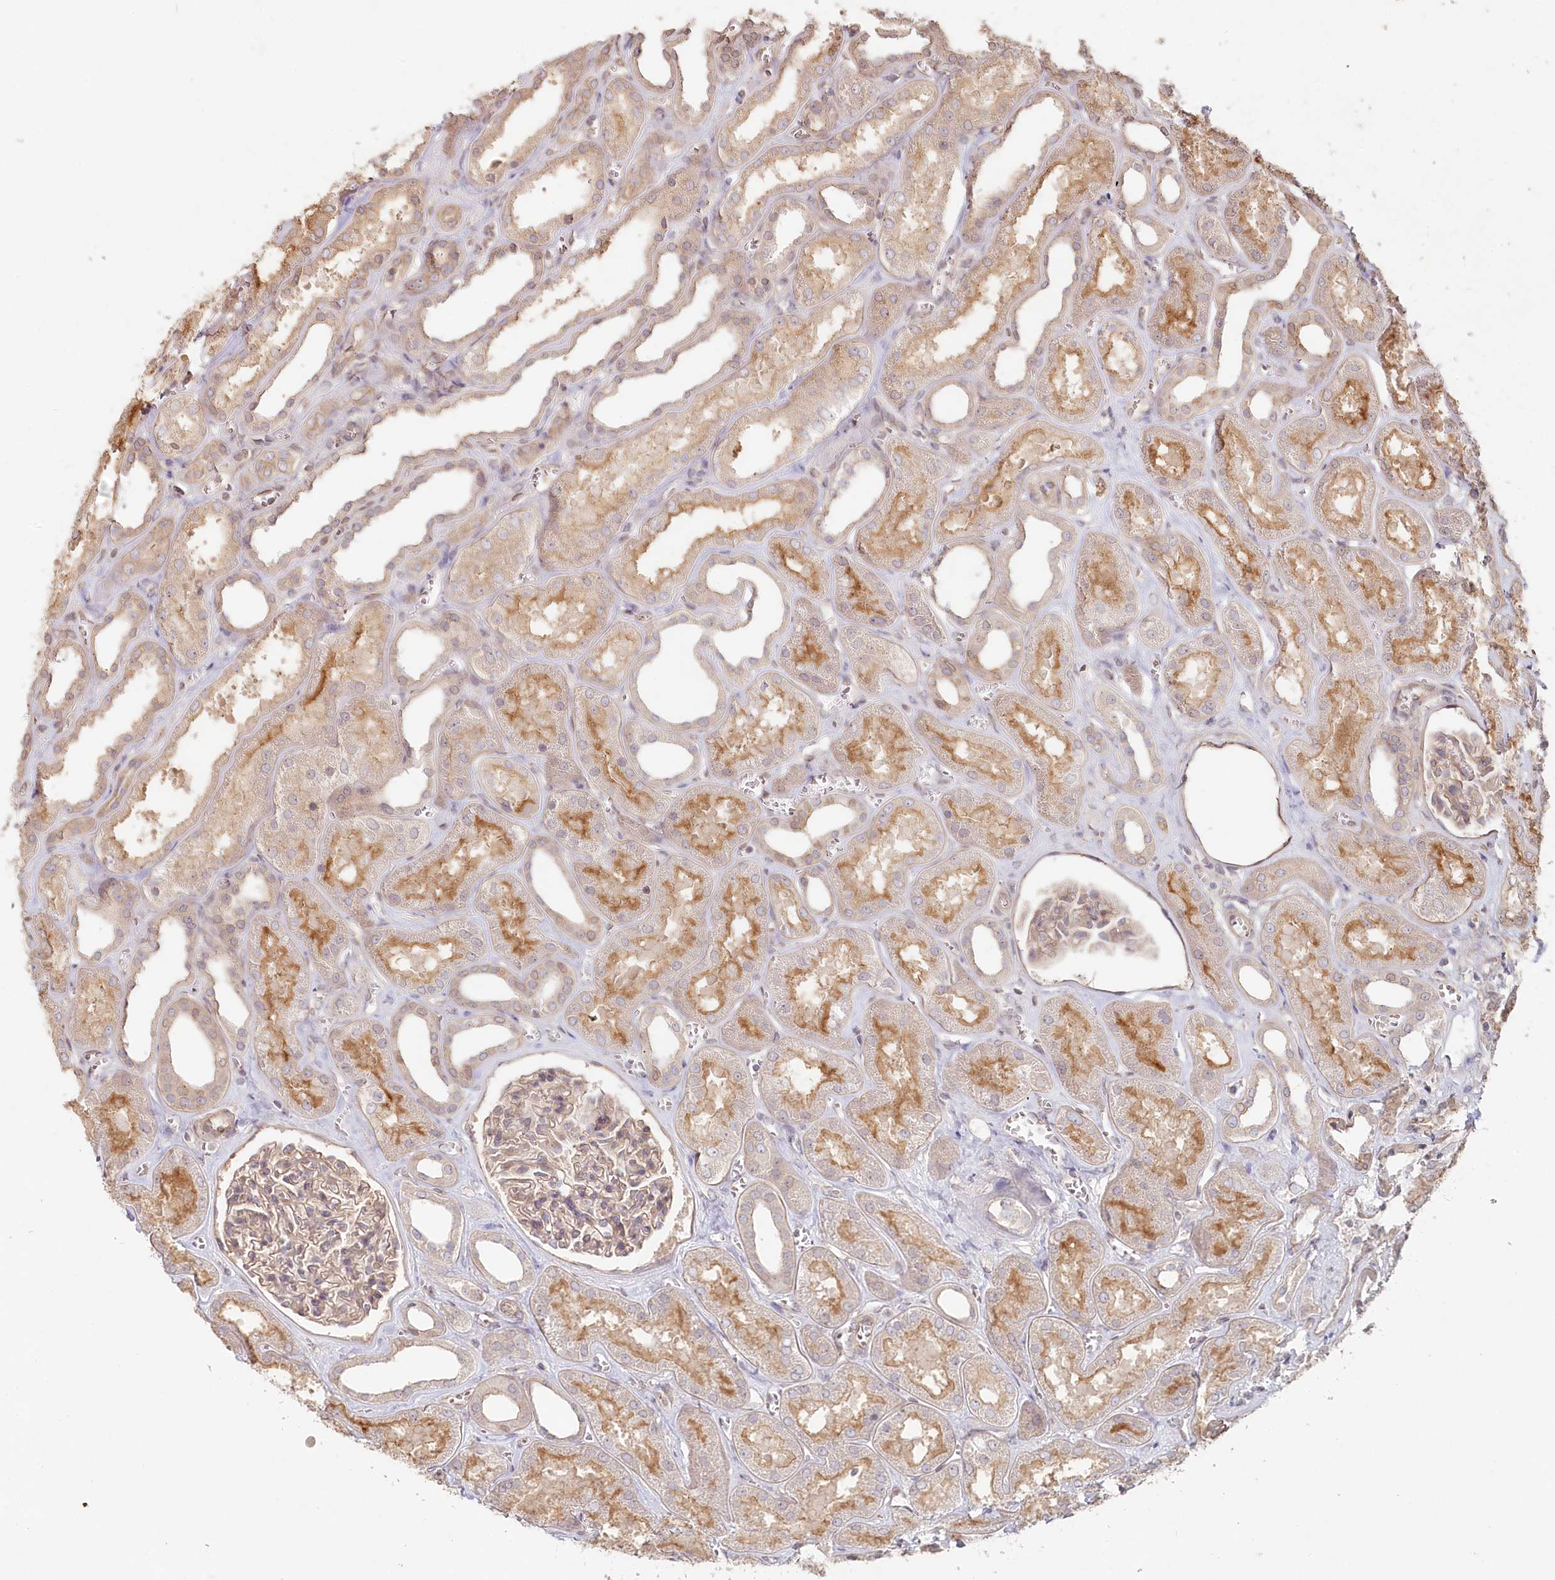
{"staining": {"intensity": "weak", "quantity": "25%-75%", "location": "cytoplasmic/membranous"}, "tissue": "kidney", "cell_type": "Cells in glomeruli", "image_type": "normal", "snomed": [{"axis": "morphology", "description": "Normal tissue, NOS"}, {"axis": "morphology", "description": "Adenocarcinoma, NOS"}, {"axis": "topography", "description": "Kidney"}], "caption": "Approximately 25%-75% of cells in glomeruli in unremarkable human kidney show weak cytoplasmic/membranous protein expression as visualized by brown immunohistochemical staining.", "gene": "TCHP", "patient": {"sex": "female", "age": 68}}